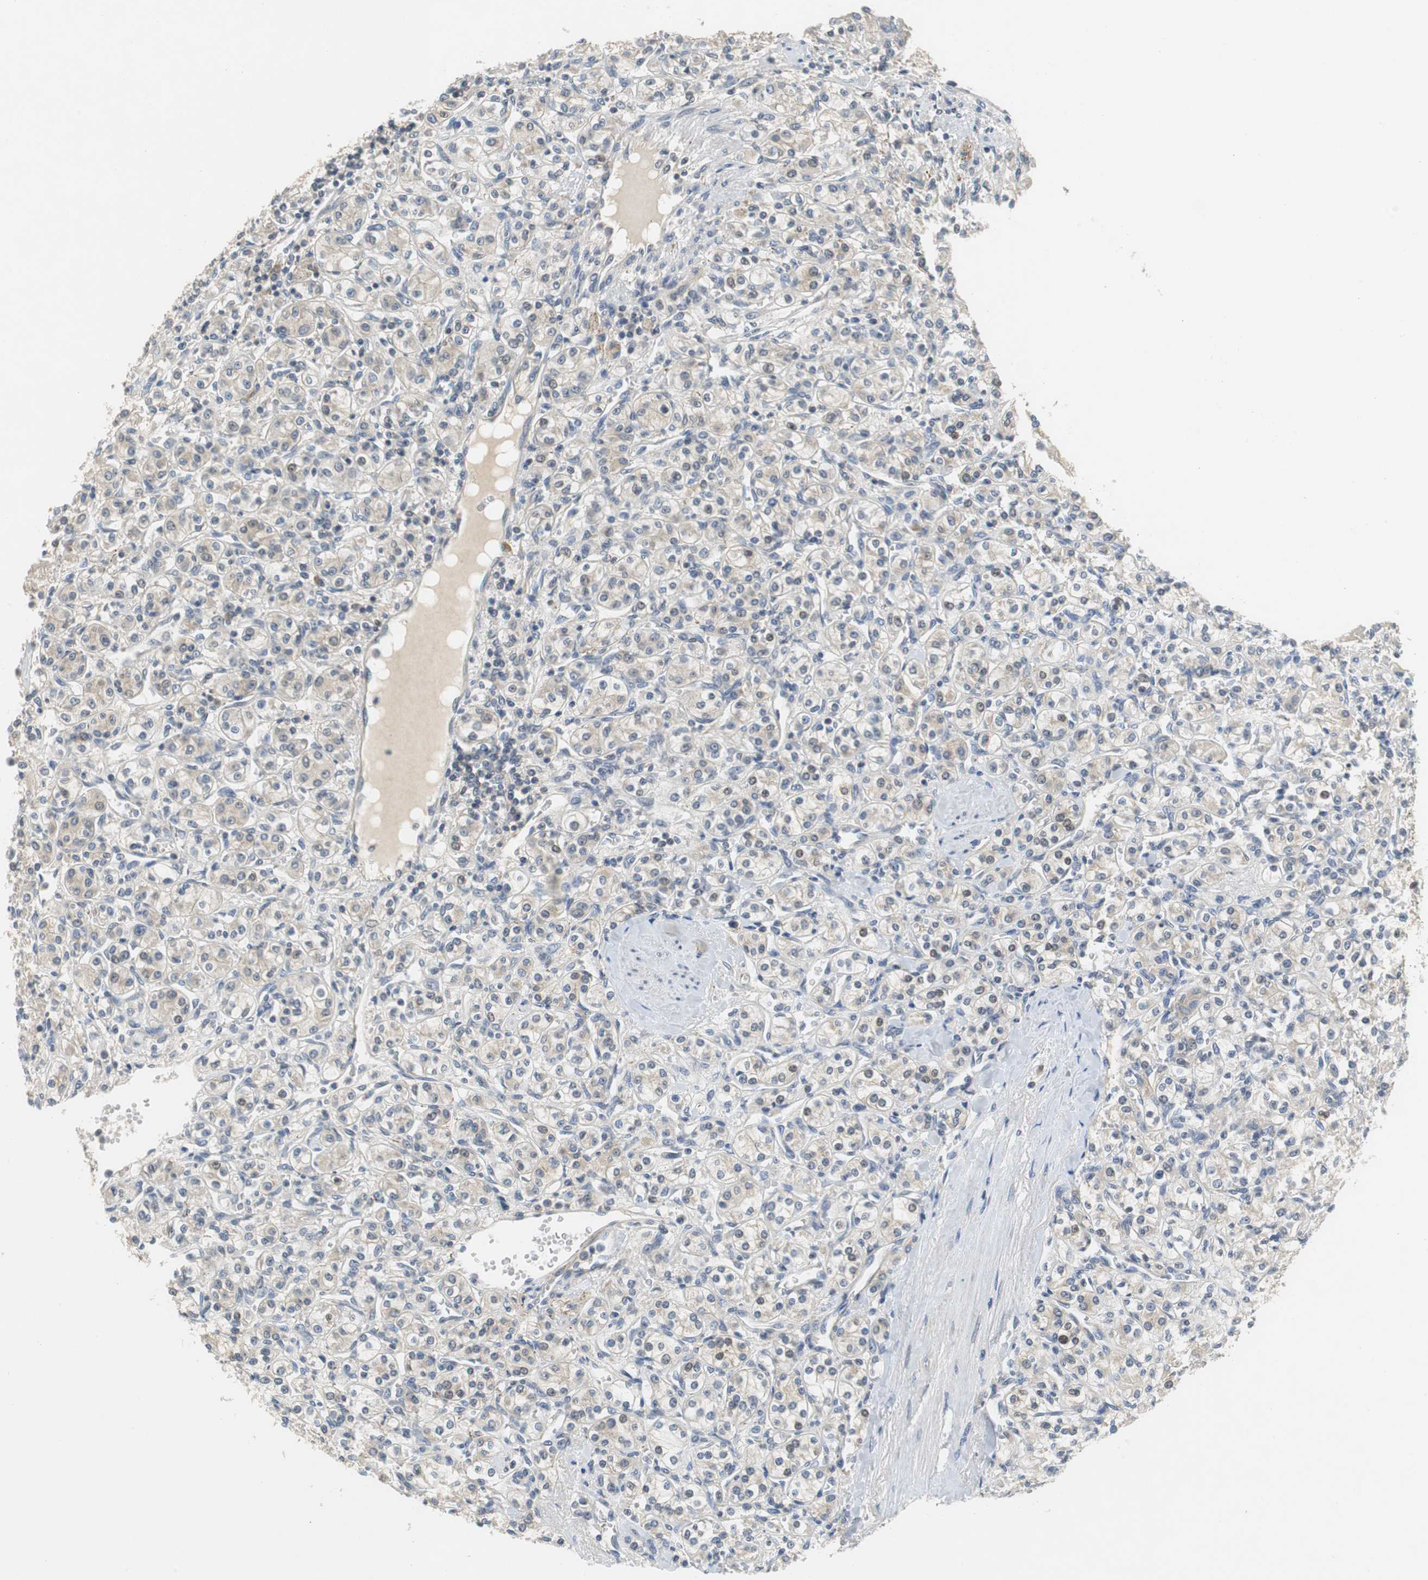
{"staining": {"intensity": "weak", "quantity": "<25%", "location": "cytoplasmic/membranous"}, "tissue": "renal cancer", "cell_type": "Tumor cells", "image_type": "cancer", "snomed": [{"axis": "morphology", "description": "Adenocarcinoma, NOS"}, {"axis": "topography", "description": "Kidney"}], "caption": "Immunohistochemistry (IHC) micrograph of neoplastic tissue: human renal adenocarcinoma stained with DAB shows no significant protein staining in tumor cells.", "gene": "GLCCI1", "patient": {"sex": "male", "age": 77}}